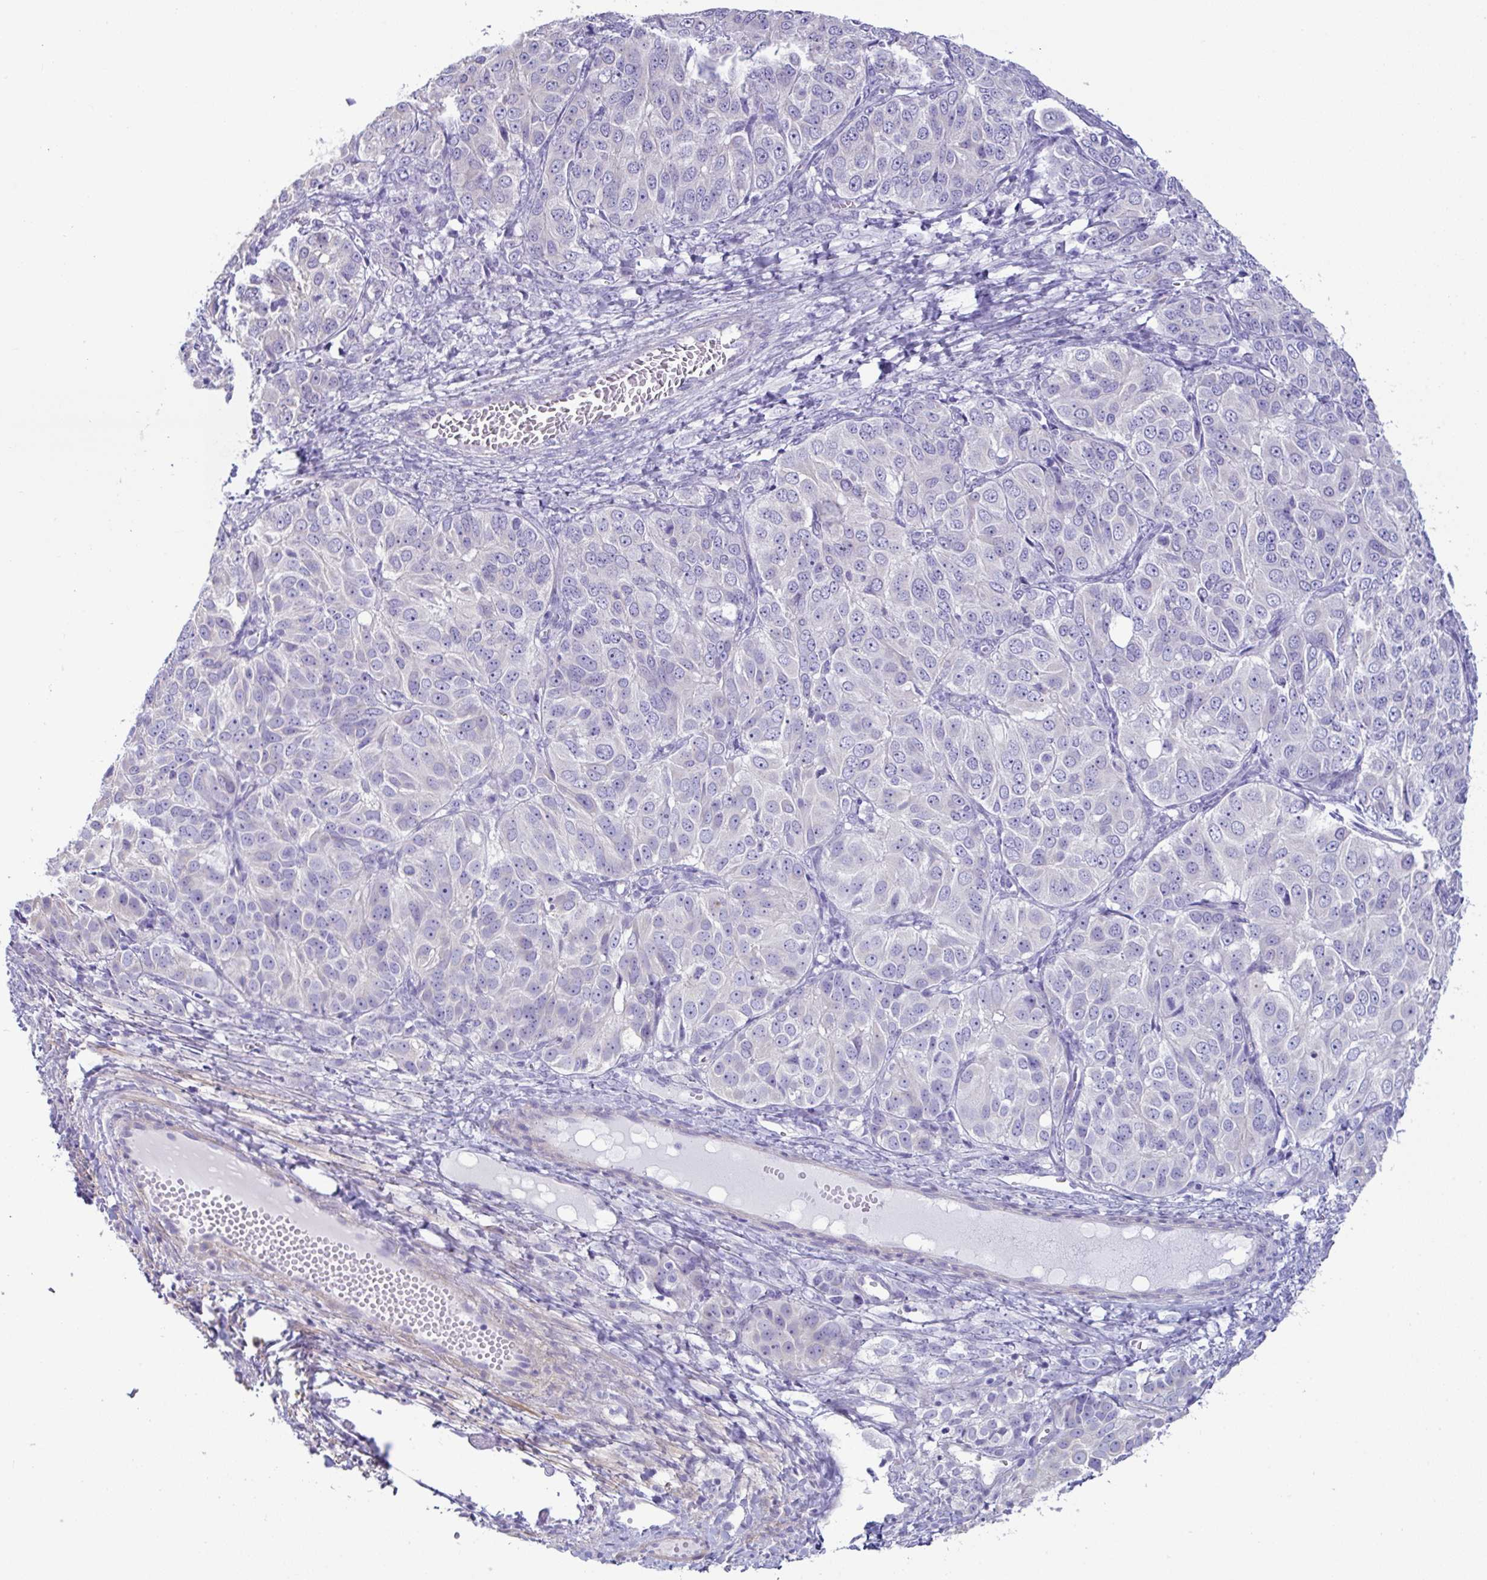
{"staining": {"intensity": "negative", "quantity": "none", "location": "none"}, "tissue": "ovarian cancer", "cell_type": "Tumor cells", "image_type": "cancer", "snomed": [{"axis": "morphology", "description": "Carcinoma, endometroid"}, {"axis": "topography", "description": "Ovary"}], "caption": "Ovarian cancer (endometroid carcinoma) stained for a protein using immunohistochemistry (IHC) reveals no expression tumor cells.", "gene": "MED11", "patient": {"sex": "female", "age": 51}}